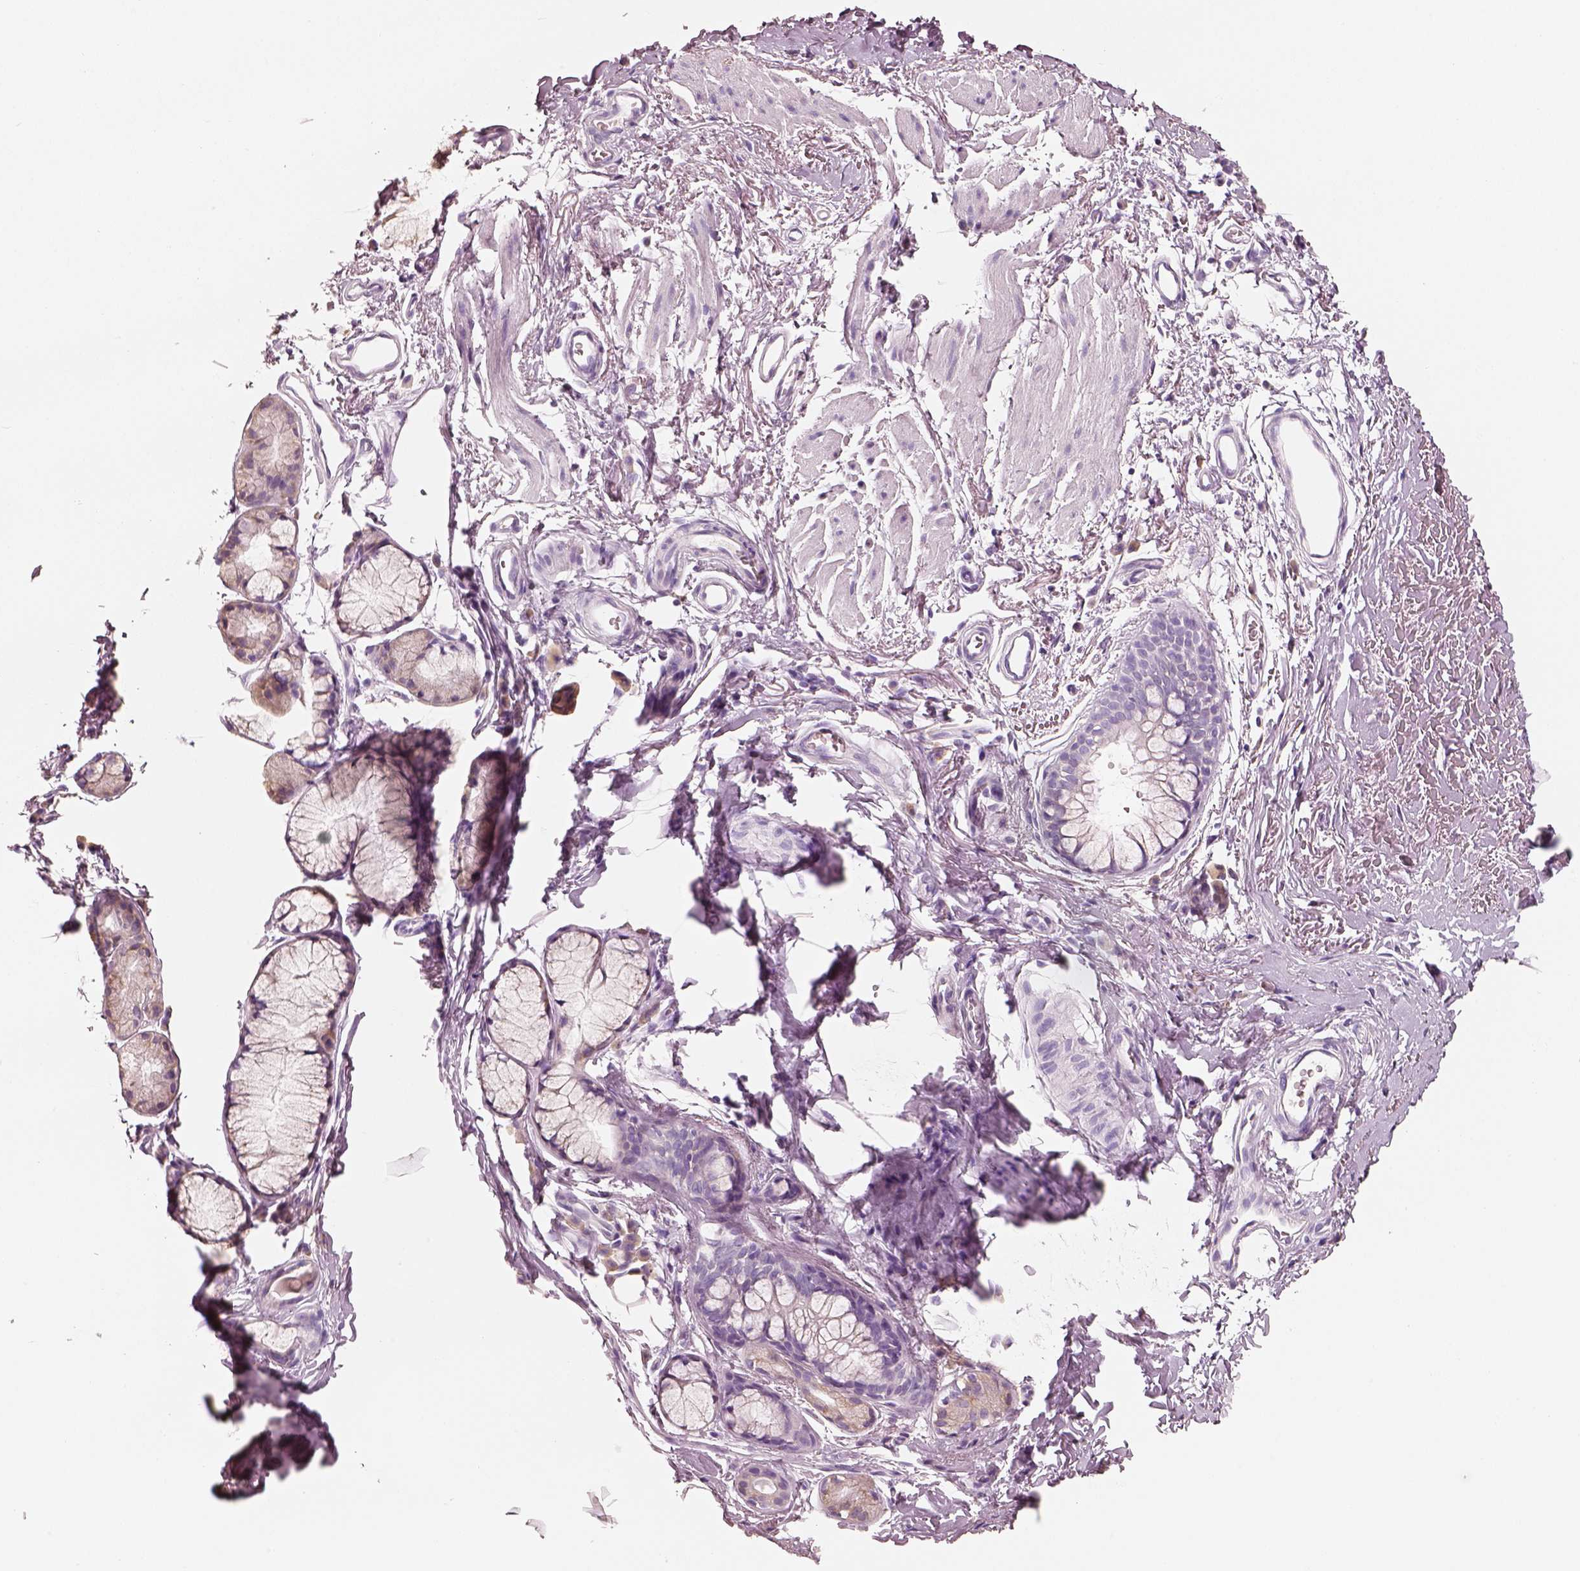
{"staining": {"intensity": "negative", "quantity": "none", "location": "none"}, "tissue": "soft tissue", "cell_type": "Fibroblasts", "image_type": "normal", "snomed": [{"axis": "morphology", "description": "Normal tissue, NOS"}, {"axis": "topography", "description": "Cartilage tissue"}, {"axis": "topography", "description": "Bronchus"}], "caption": "DAB (3,3'-diaminobenzidine) immunohistochemical staining of benign soft tissue exhibits no significant expression in fibroblasts.", "gene": "PNOC", "patient": {"sex": "female", "age": 79}}